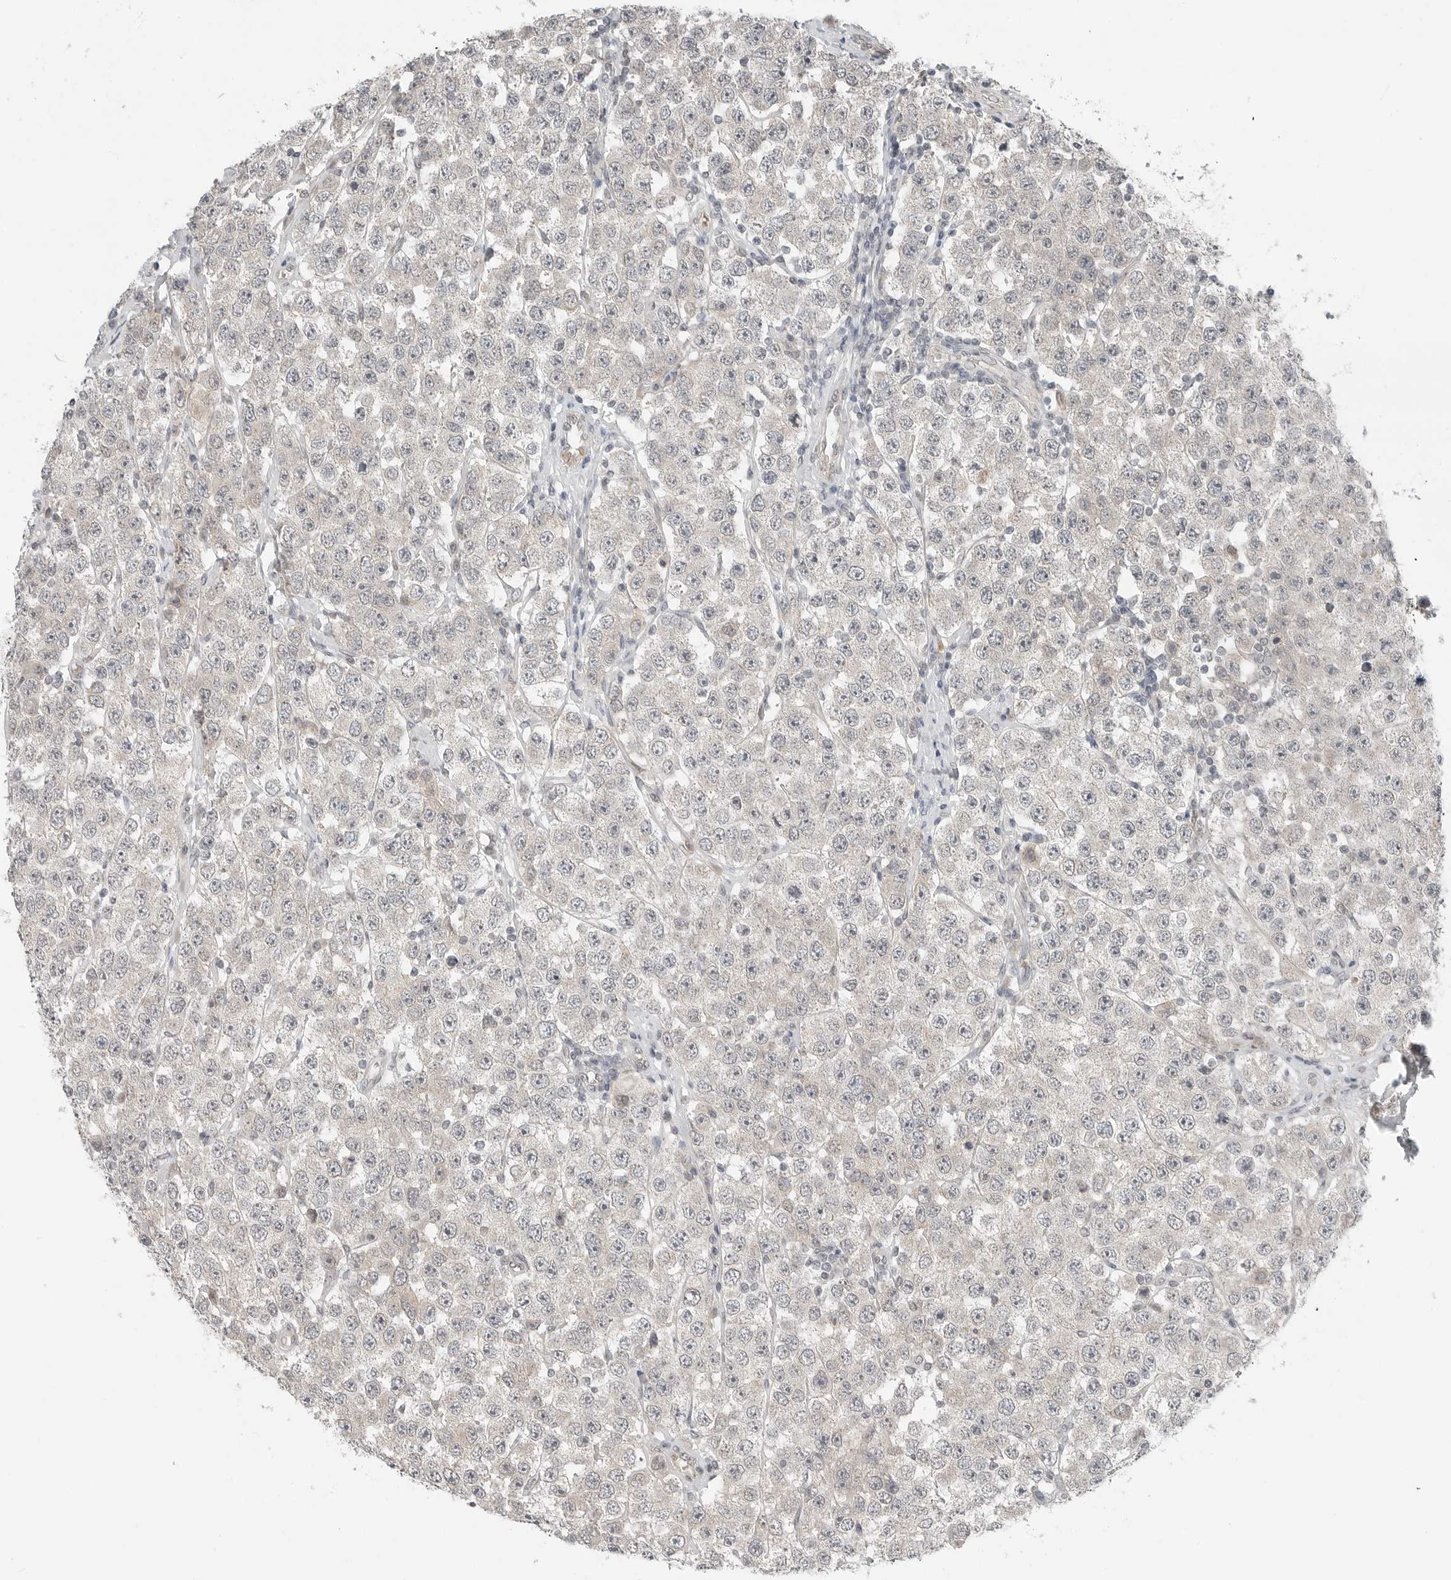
{"staining": {"intensity": "negative", "quantity": "none", "location": "none"}, "tissue": "testis cancer", "cell_type": "Tumor cells", "image_type": "cancer", "snomed": [{"axis": "morphology", "description": "Seminoma, NOS"}, {"axis": "topography", "description": "Testis"}], "caption": "The IHC histopathology image has no significant staining in tumor cells of testis cancer (seminoma) tissue.", "gene": "FCRLB", "patient": {"sex": "male", "age": 28}}